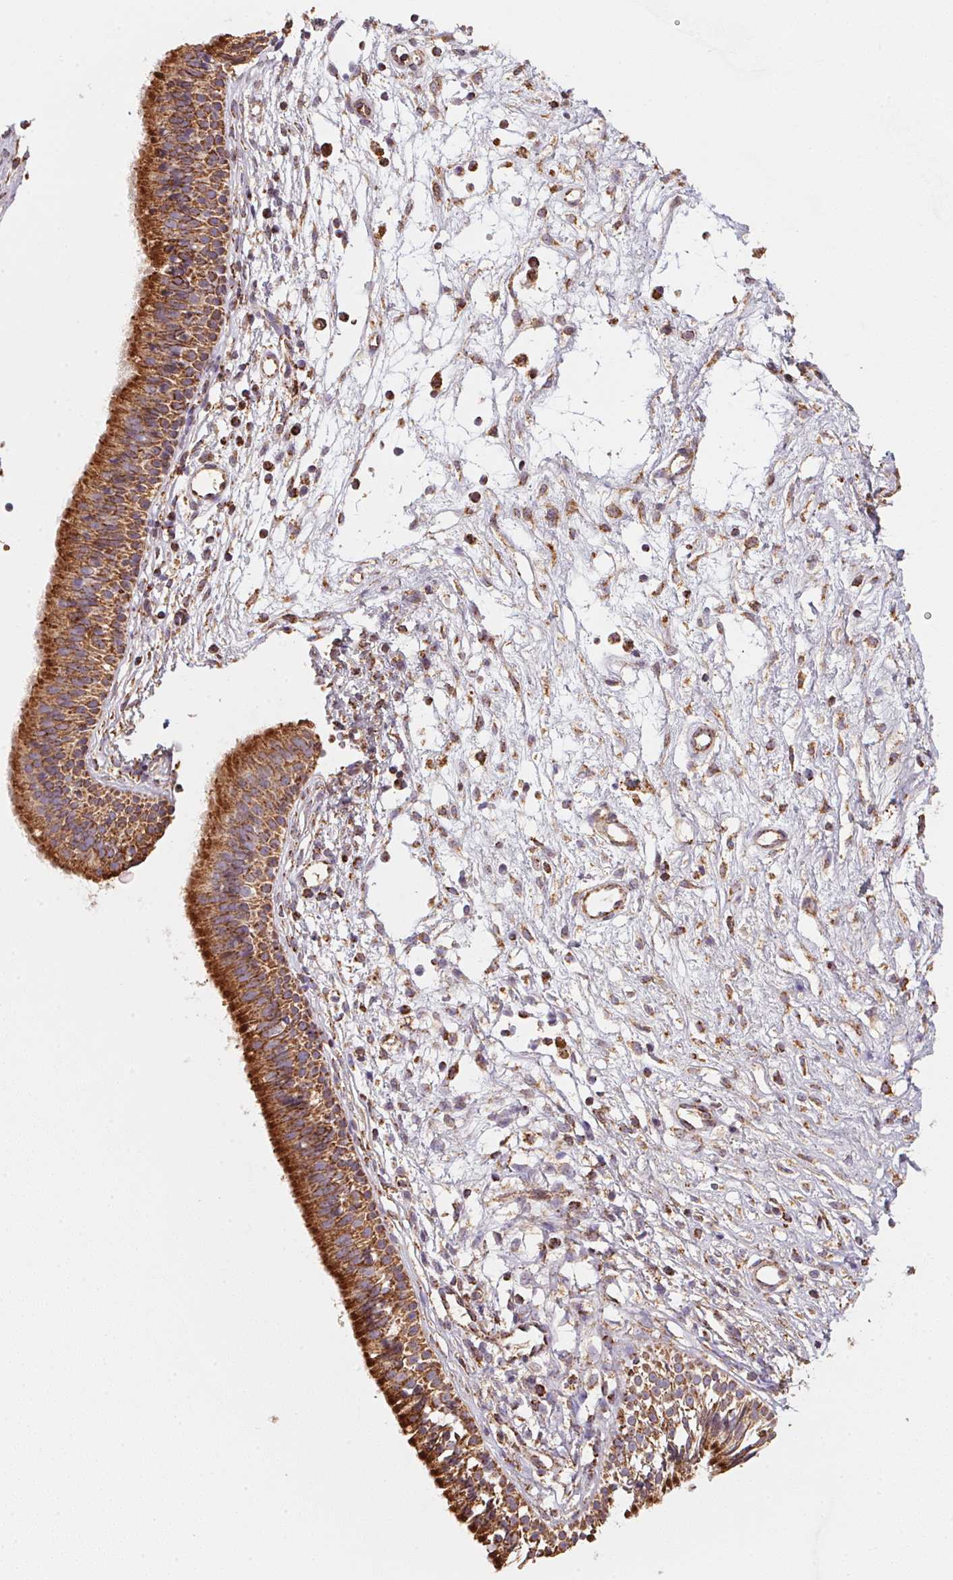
{"staining": {"intensity": "strong", "quantity": ">75%", "location": "cytoplasmic/membranous"}, "tissue": "nasopharynx", "cell_type": "Respiratory epithelial cells", "image_type": "normal", "snomed": [{"axis": "morphology", "description": "Normal tissue, NOS"}, {"axis": "topography", "description": "Nasopharynx"}], "caption": "IHC of benign nasopharynx exhibits high levels of strong cytoplasmic/membranous positivity in about >75% of respiratory epithelial cells. The staining was performed using DAB to visualize the protein expression in brown, while the nuclei were stained in blue with hematoxylin (Magnification: 20x).", "gene": "NDUFS2", "patient": {"sex": "male", "age": 24}}